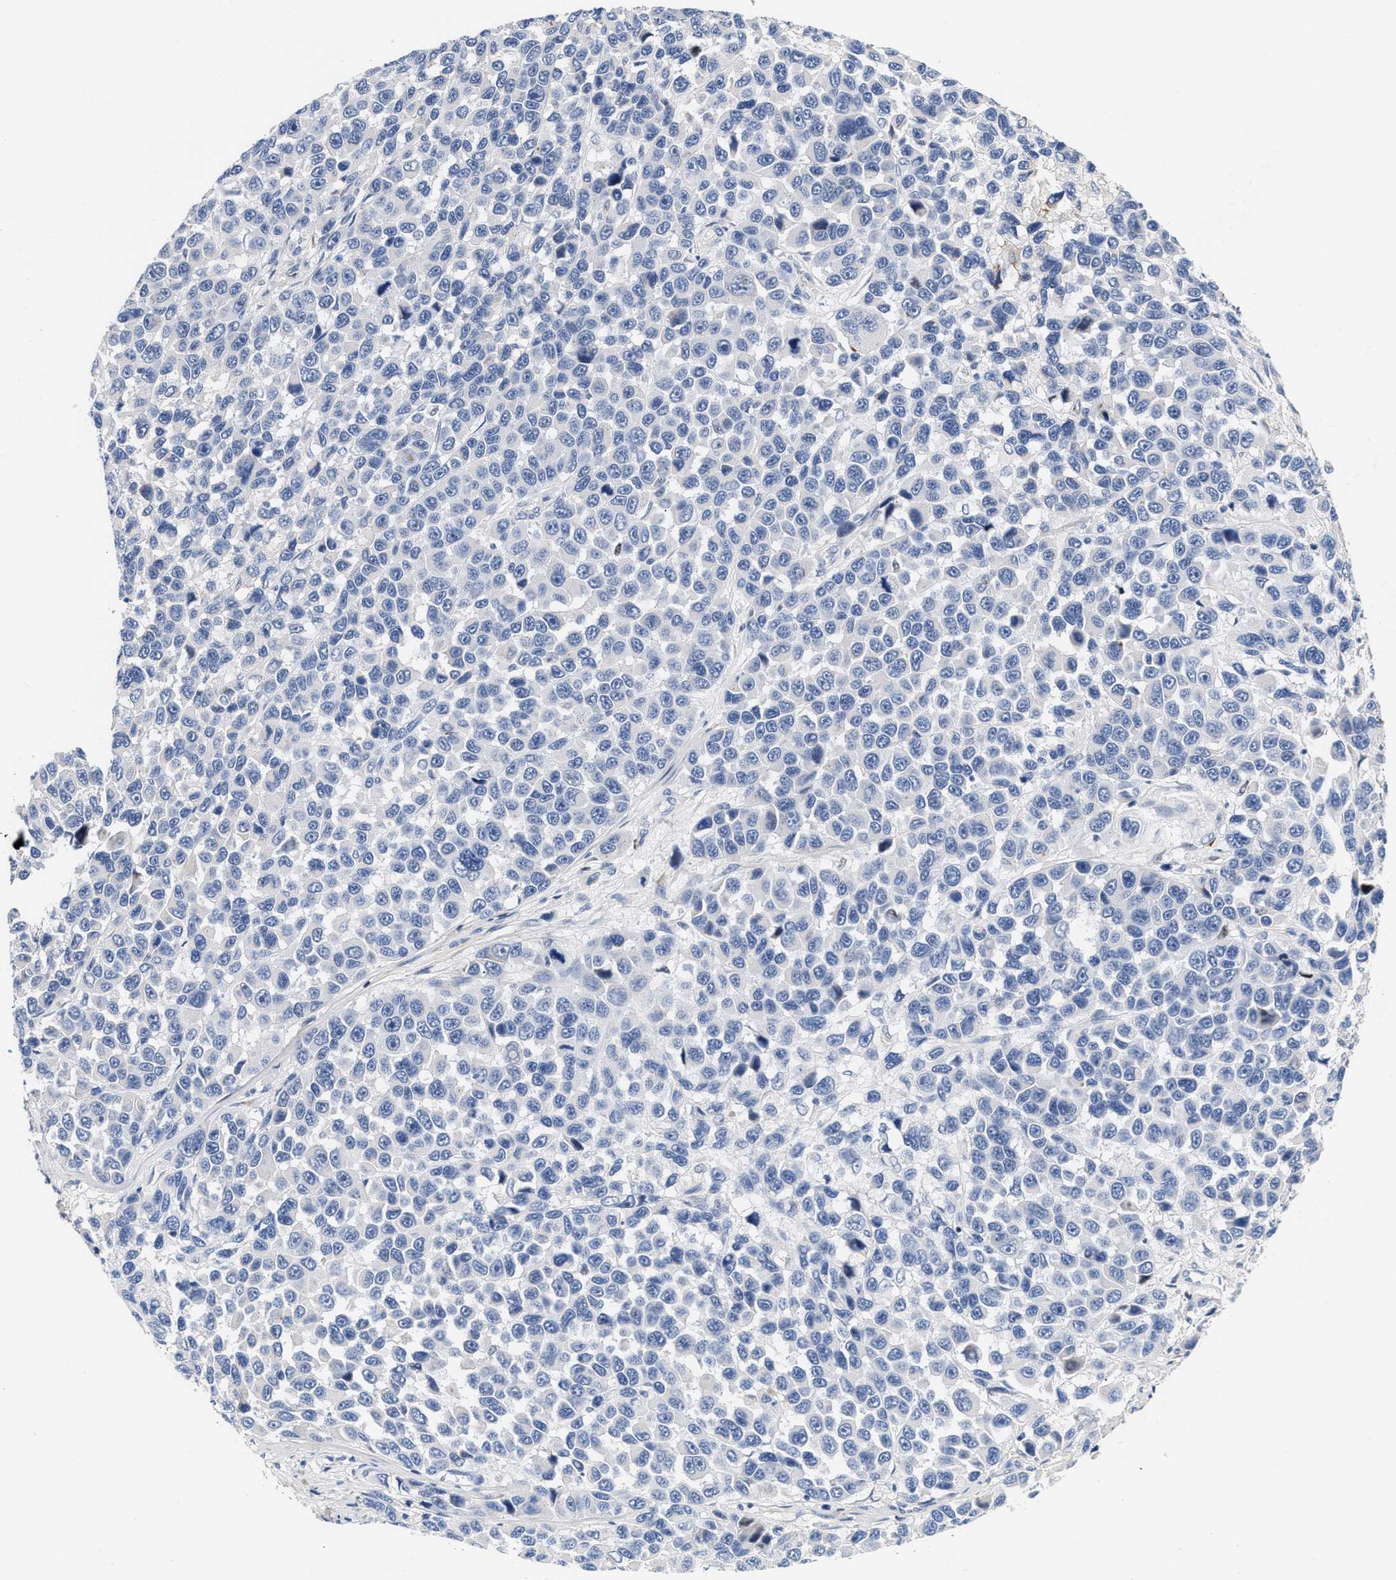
{"staining": {"intensity": "negative", "quantity": "none", "location": "none"}, "tissue": "melanoma", "cell_type": "Tumor cells", "image_type": "cancer", "snomed": [{"axis": "morphology", "description": "Malignant melanoma, NOS"}, {"axis": "topography", "description": "Skin"}], "caption": "Tumor cells are negative for brown protein staining in malignant melanoma.", "gene": "ACTL7B", "patient": {"sex": "male", "age": 53}}